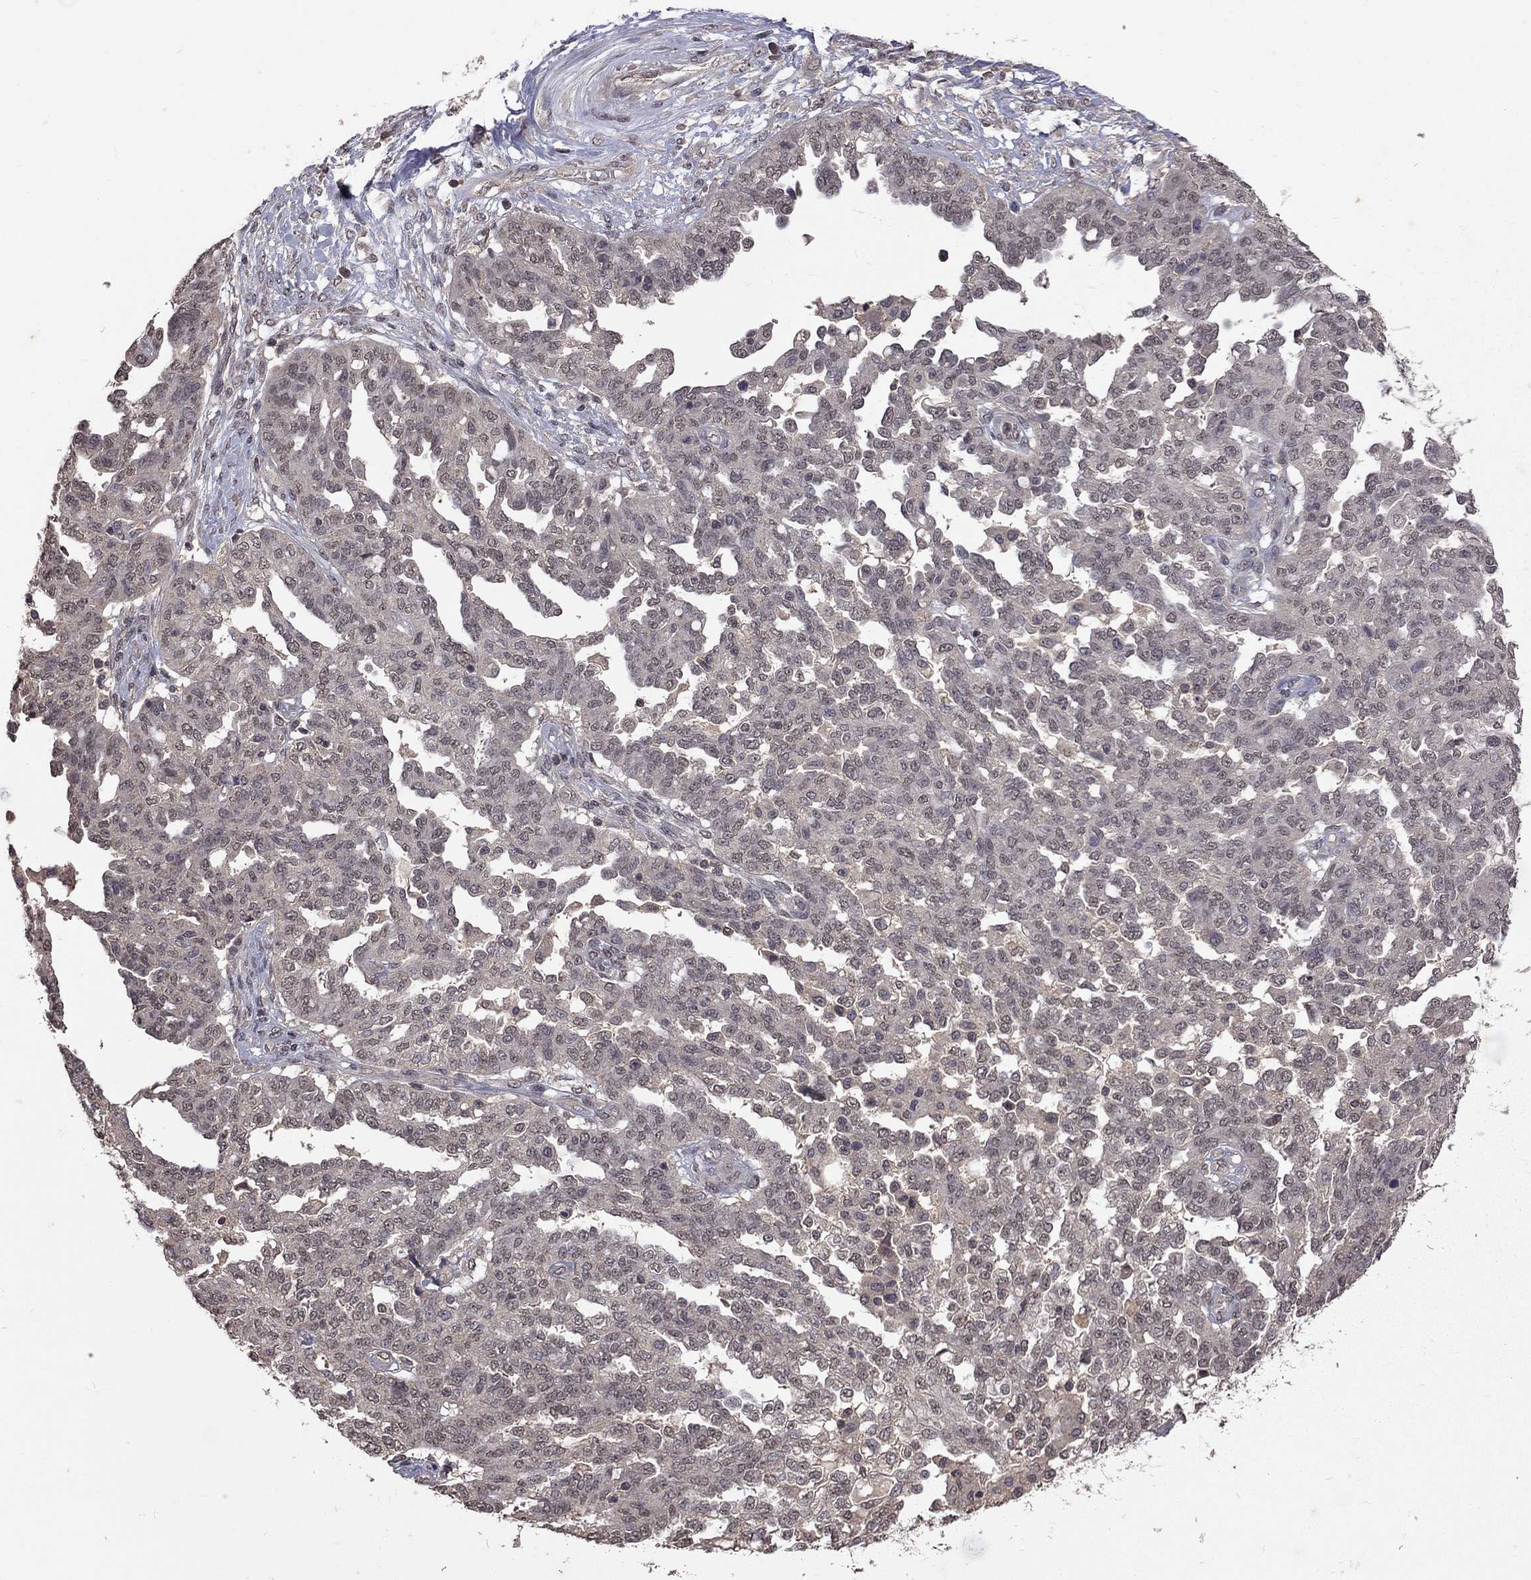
{"staining": {"intensity": "negative", "quantity": "none", "location": "none"}, "tissue": "ovarian cancer", "cell_type": "Tumor cells", "image_type": "cancer", "snomed": [{"axis": "morphology", "description": "Cystadenocarcinoma, serous, NOS"}, {"axis": "topography", "description": "Ovary"}], "caption": "This is a micrograph of IHC staining of ovarian cancer (serous cystadenocarcinoma), which shows no positivity in tumor cells.", "gene": "TSNARE1", "patient": {"sex": "female", "age": 67}}